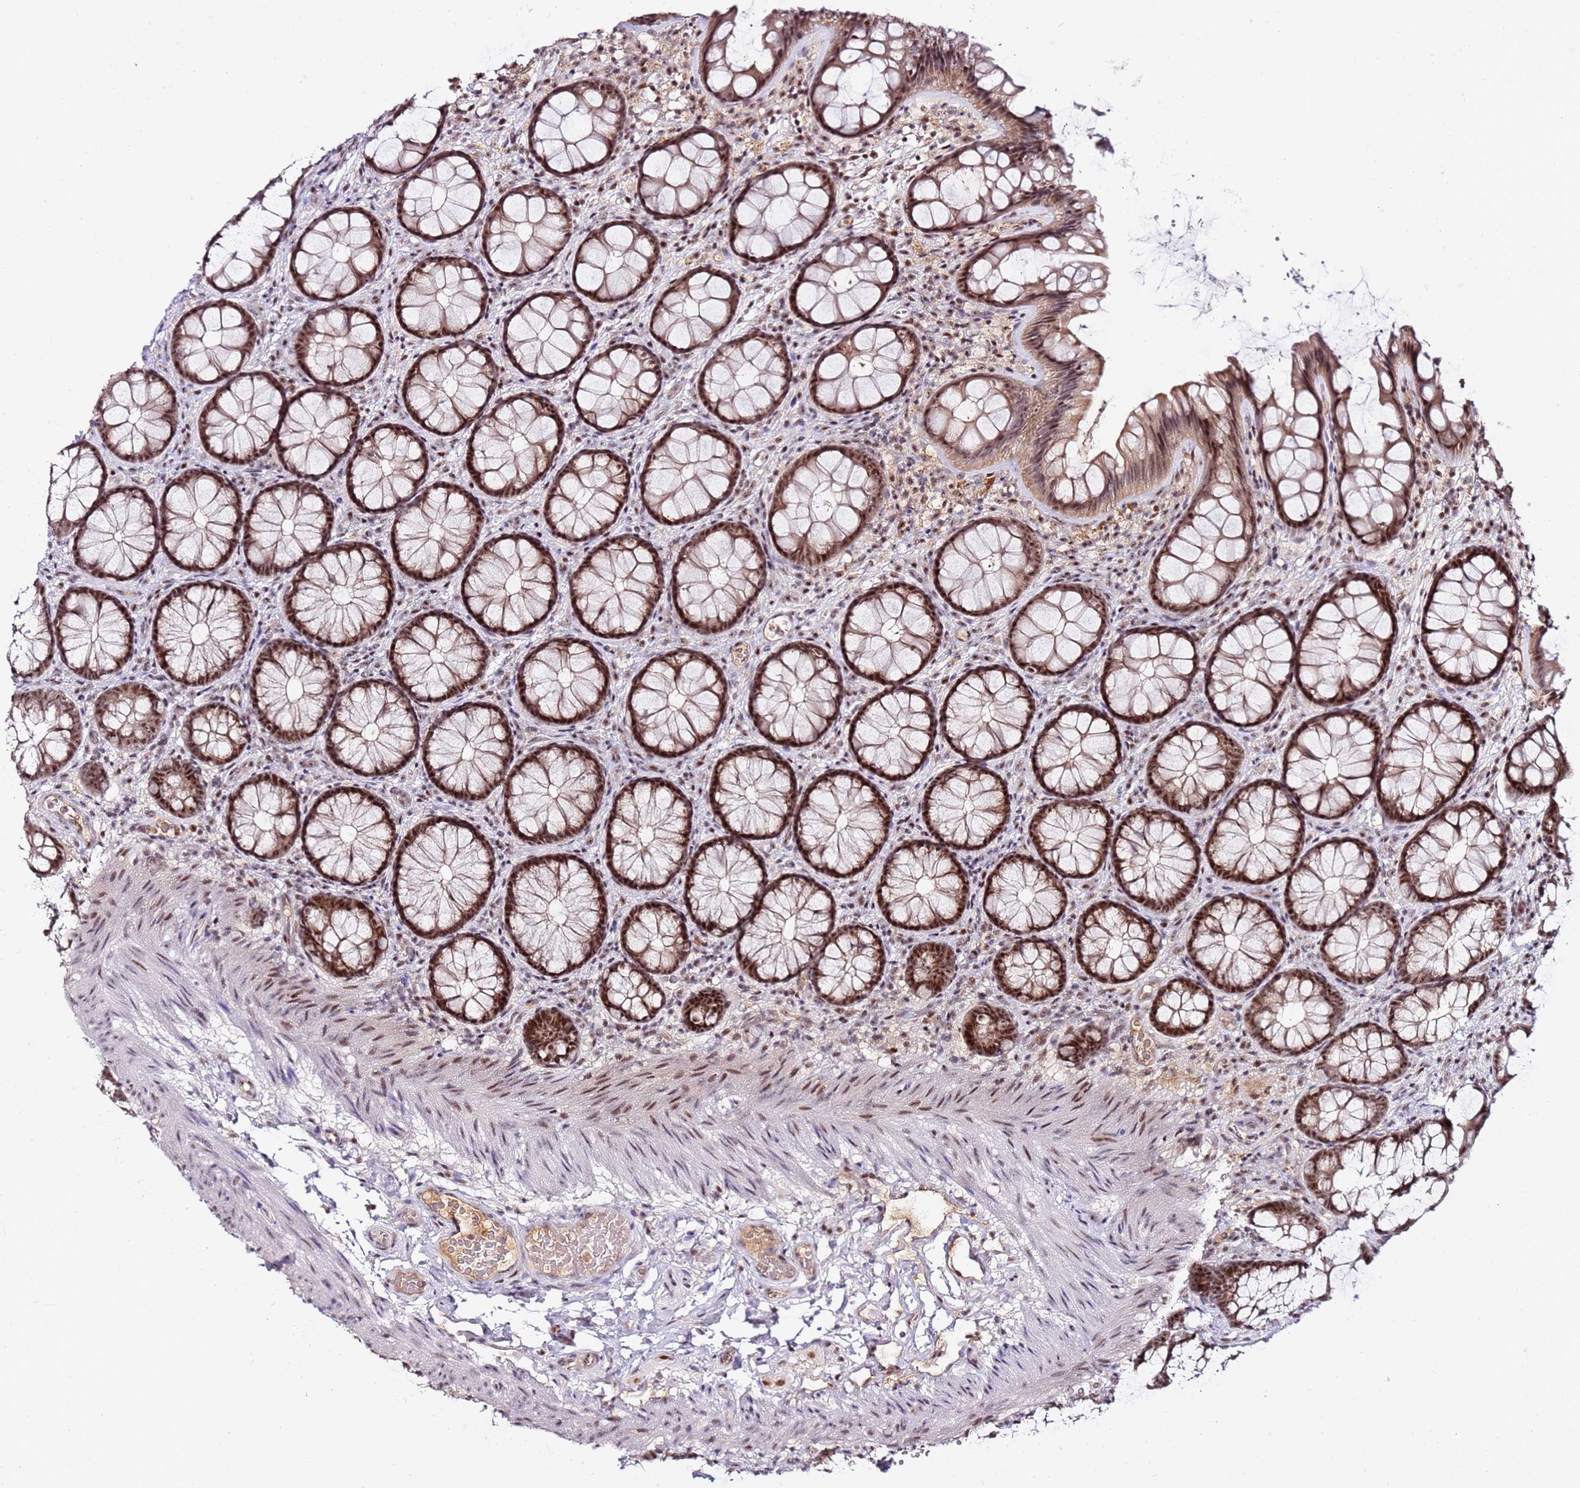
{"staining": {"intensity": "moderate", "quantity": "25%-75%", "location": "nuclear"}, "tissue": "colon", "cell_type": "Endothelial cells", "image_type": "normal", "snomed": [{"axis": "morphology", "description": "Normal tissue, NOS"}, {"axis": "topography", "description": "Colon"}], "caption": "A histopathology image showing moderate nuclear staining in approximately 25%-75% of endothelial cells in benign colon, as visualized by brown immunohistochemical staining.", "gene": "FCF1", "patient": {"sex": "male", "age": 46}}